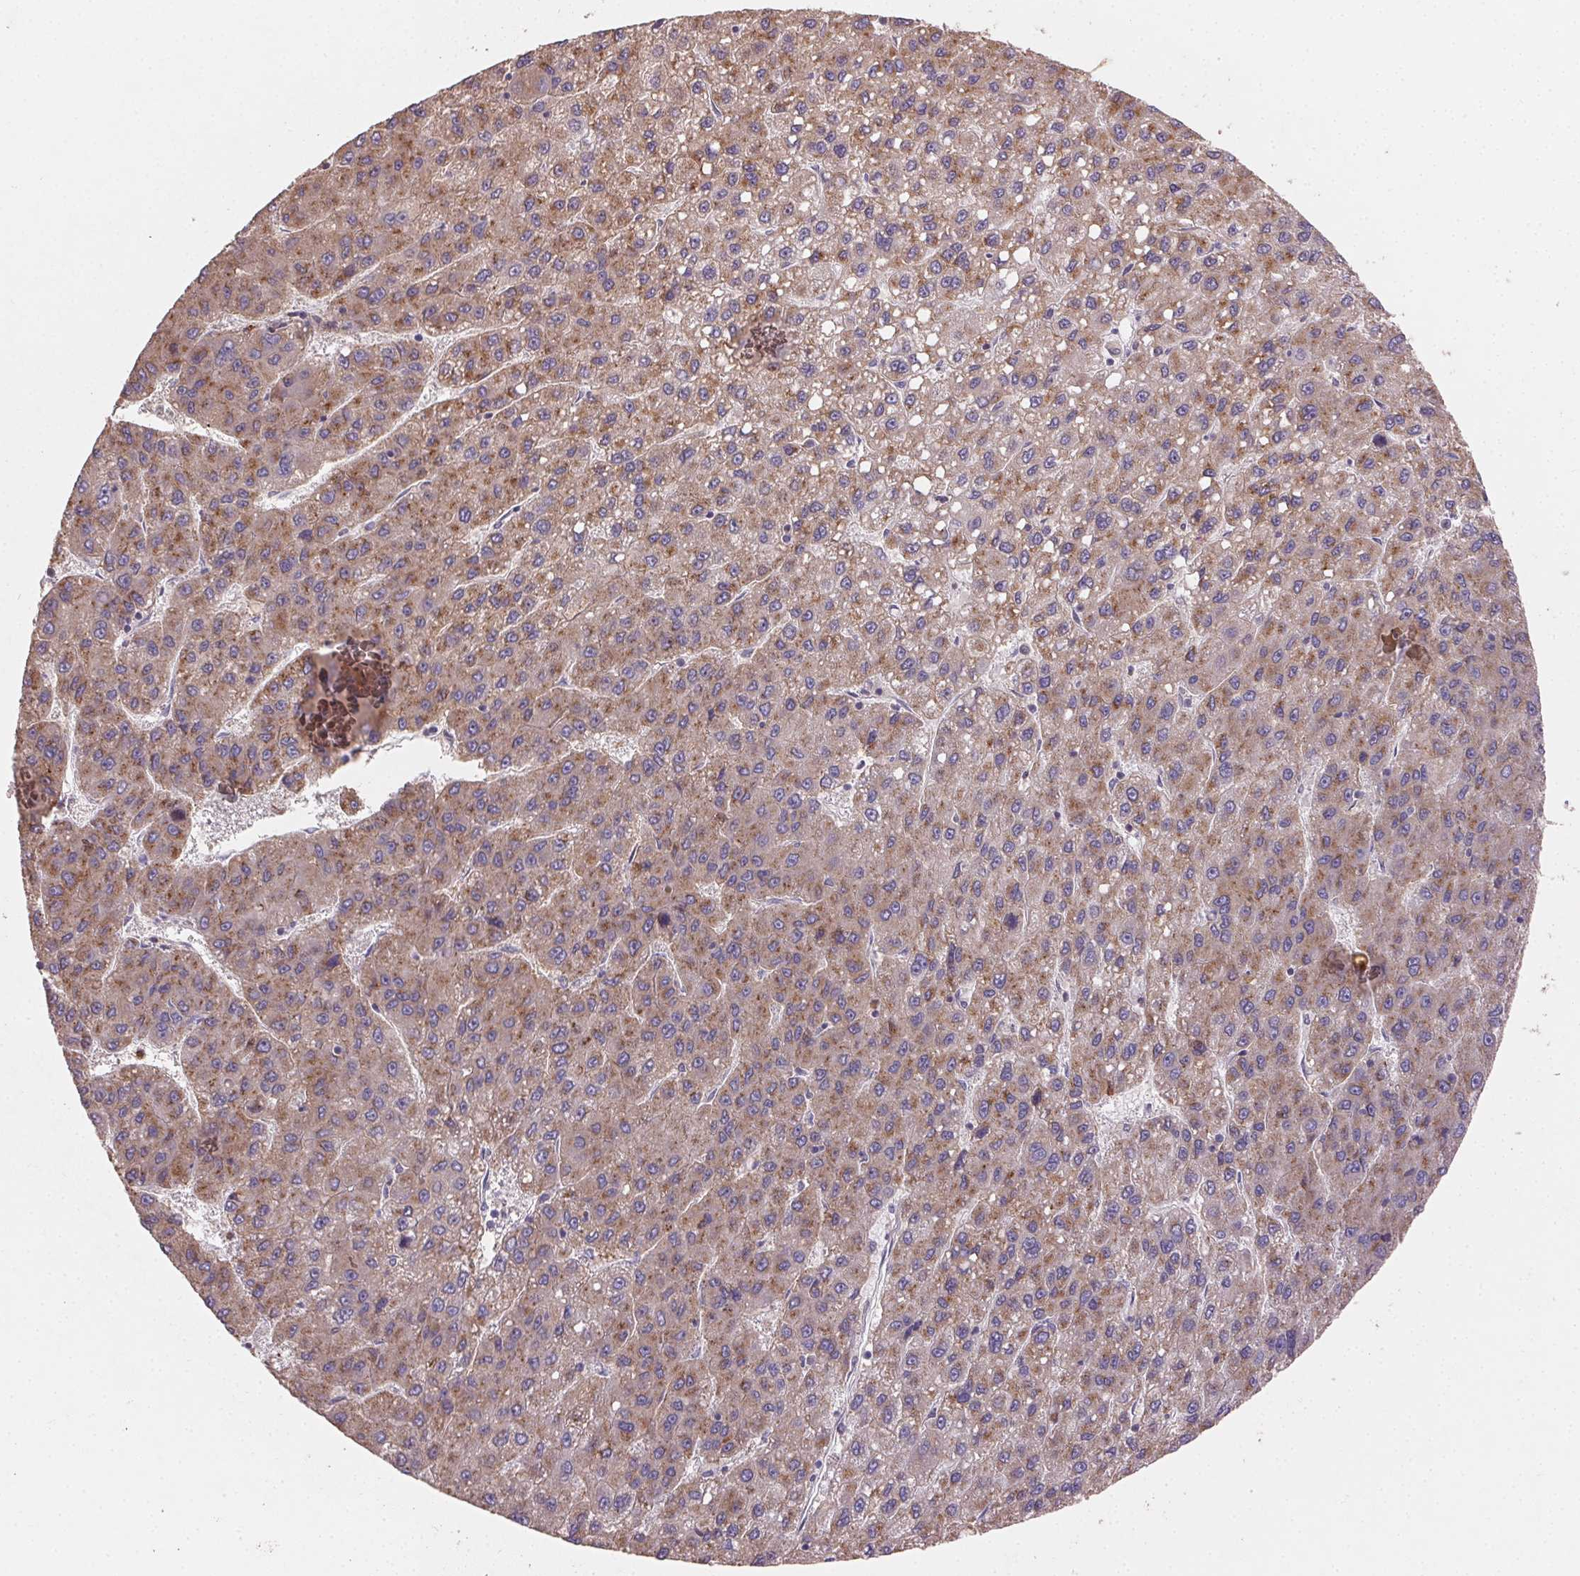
{"staining": {"intensity": "moderate", "quantity": "25%-75%", "location": "cytoplasmic/membranous"}, "tissue": "liver cancer", "cell_type": "Tumor cells", "image_type": "cancer", "snomed": [{"axis": "morphology", "description": "Carcinoma, Hepatocellular, NOS"}, {"axis": "topography", "description": "Liver"}], "caption": "Immunohistochemistry of human liver hepatocellular carcinoma demonstrates medium levels of moderate cytoplasmic/membranous expression in approximately 25%-75% of tumor cells.", "gene": "AP1S1", "patient": {"sex": "female", "age": 82}}